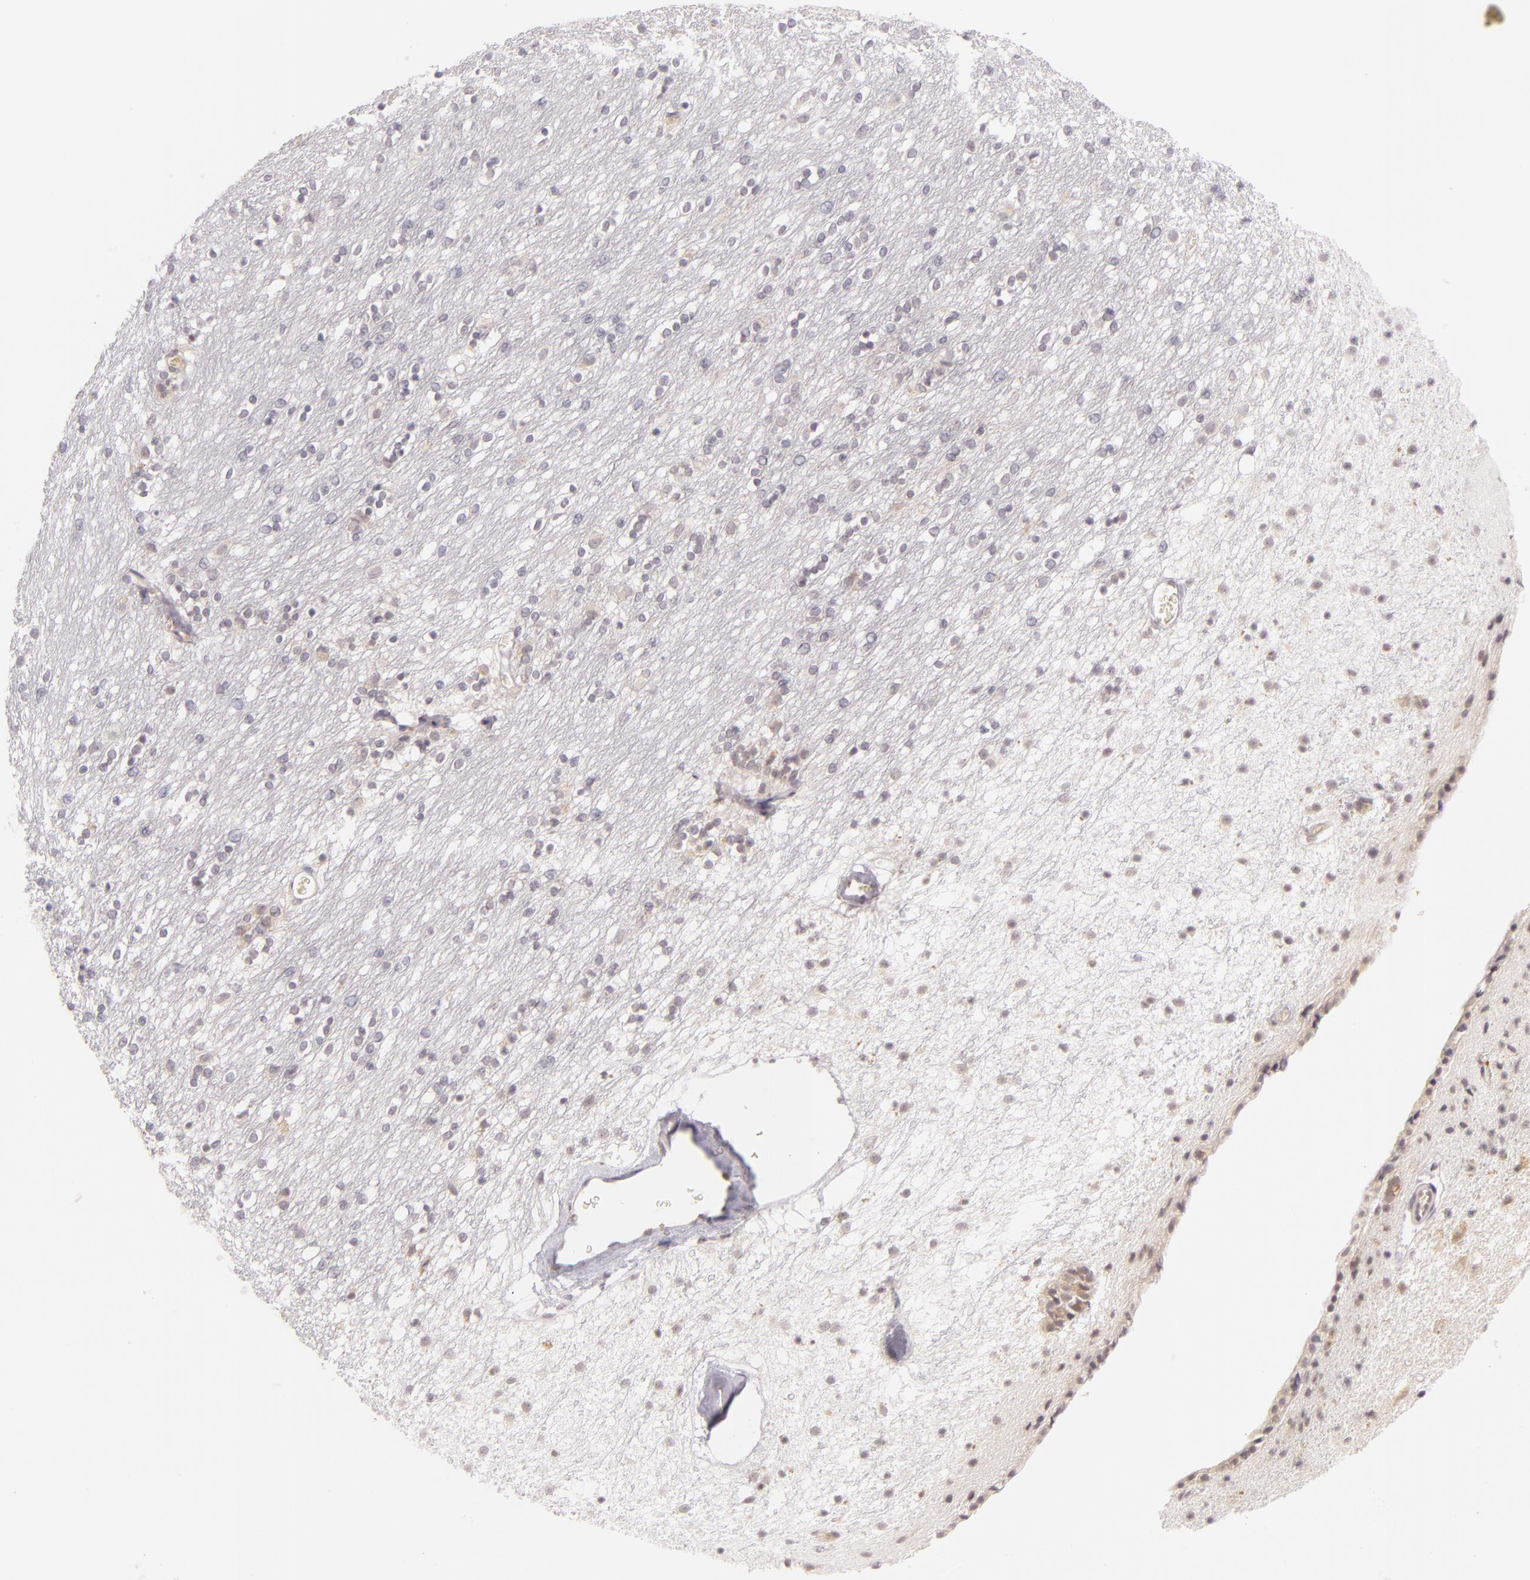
{"staining": {"intensity": "negative", "quantity": "none", "location": "none"}, "tissue": "caudate", "cell_type": "Glial cells", "image_type": "normal", "snomed": [{"axis": "morphology", "description": "Normal tissue, NOS"}, {"axis": "topography", "description": "Lateral ventricle wall"}], "caption": "A micrograph of human caudate is negative for staining in glial cells. (Brightfield microscopy of DAB (3,3'-diaminobenzidine) immunohistochemistry (IHC) at high magnification).", "gene": "CASP8", "patient": {"sex": "female", "age": 54}}